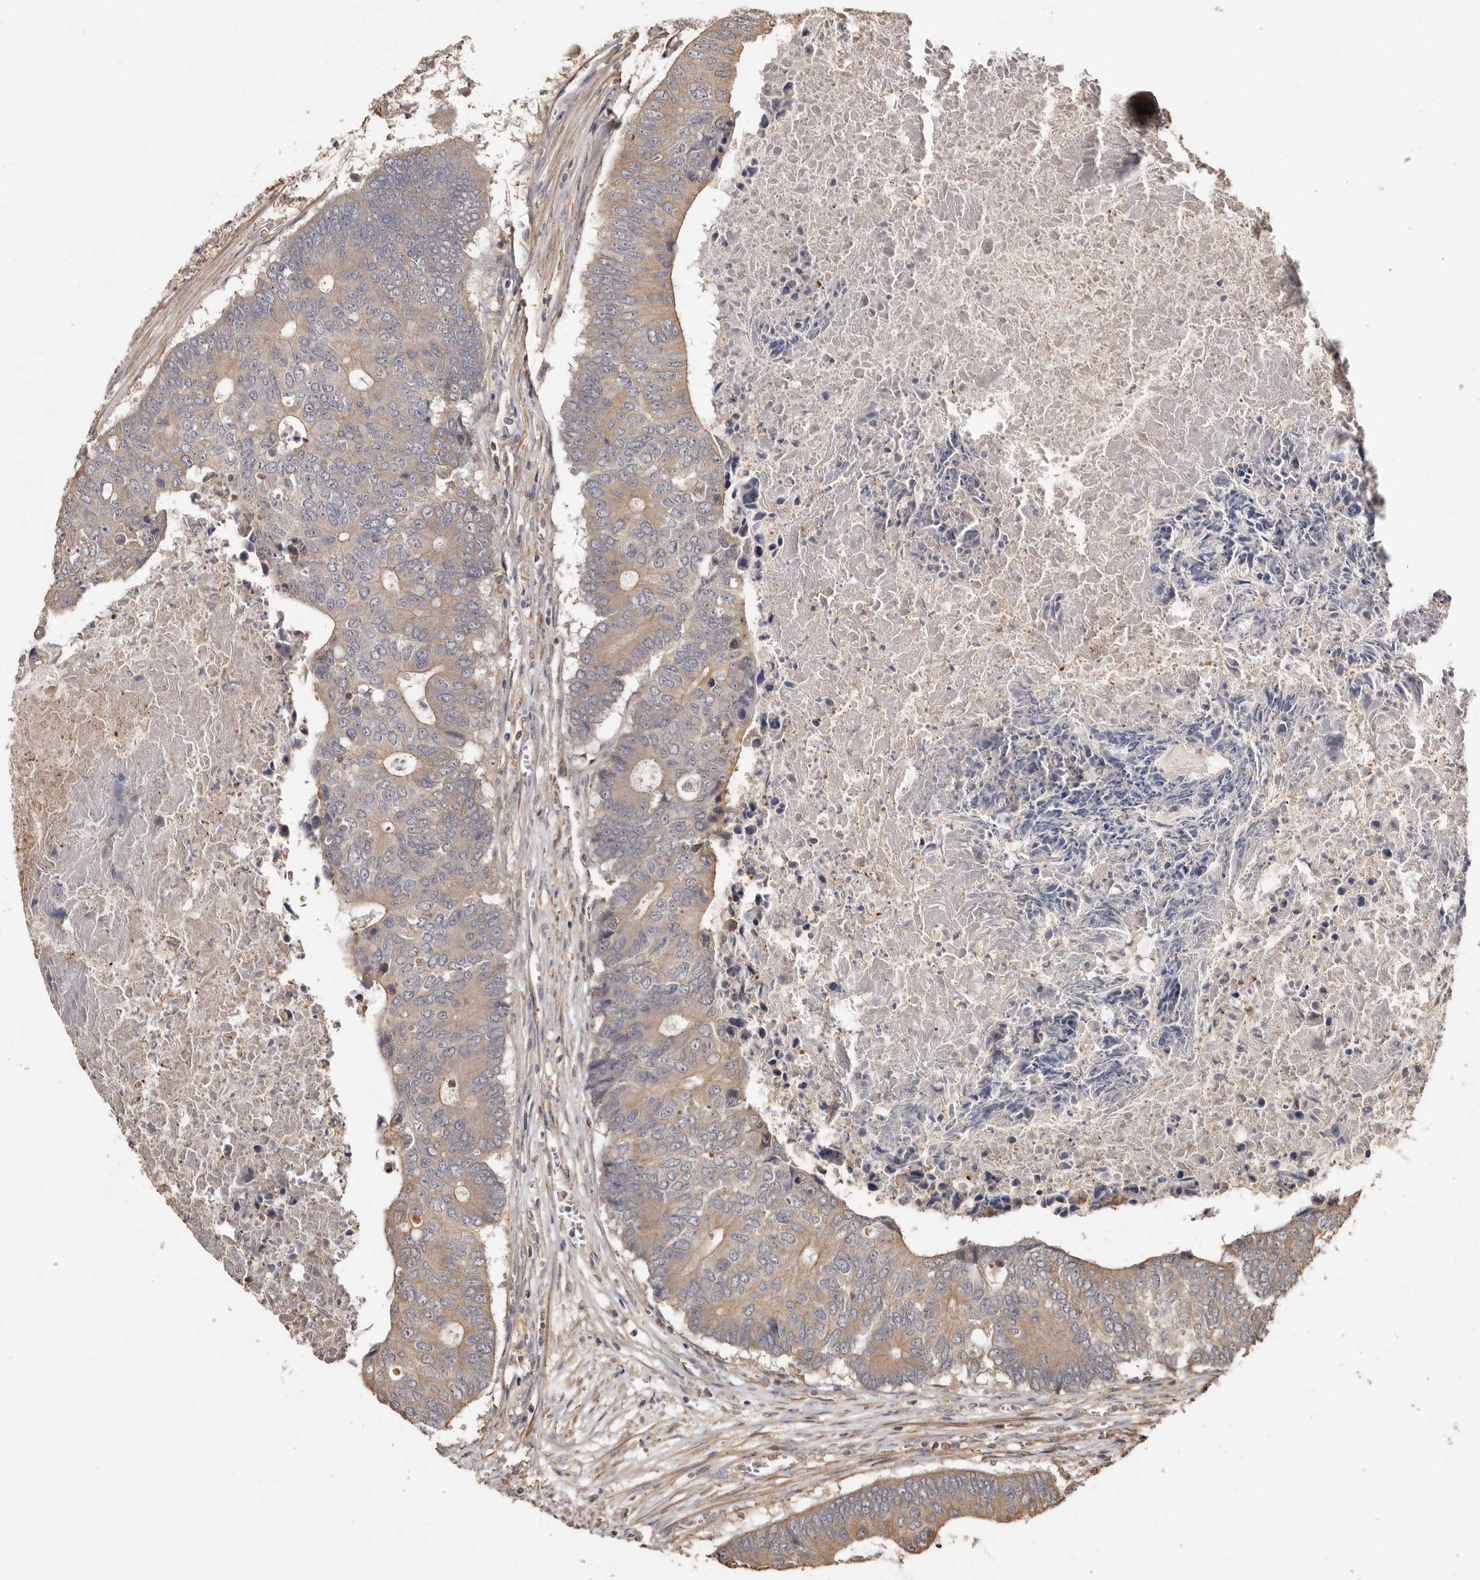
{"staining": {"intensity": "moderate", "quantity": "<25%", "location": "cytoplasmic/membranous"}, "tissue": "colorectal cancer", "cell_type": "Tumor cells", "image_type": "cancer", "snomed": [{"axis": "morphology", "description": "Adenocarcinoma, NOS"}, {"axis": "topography", "description": "Colon"}], "caption": "A histopathology image showing moderate cytoplasmic/membranous positivity in approximately <25% of tumor cells in colorectal adenocarcinoma, as visualized by brown immunohistochemical staining.", "gene": "COQ8B", "patient": {"sex": "male", "age": 87}}